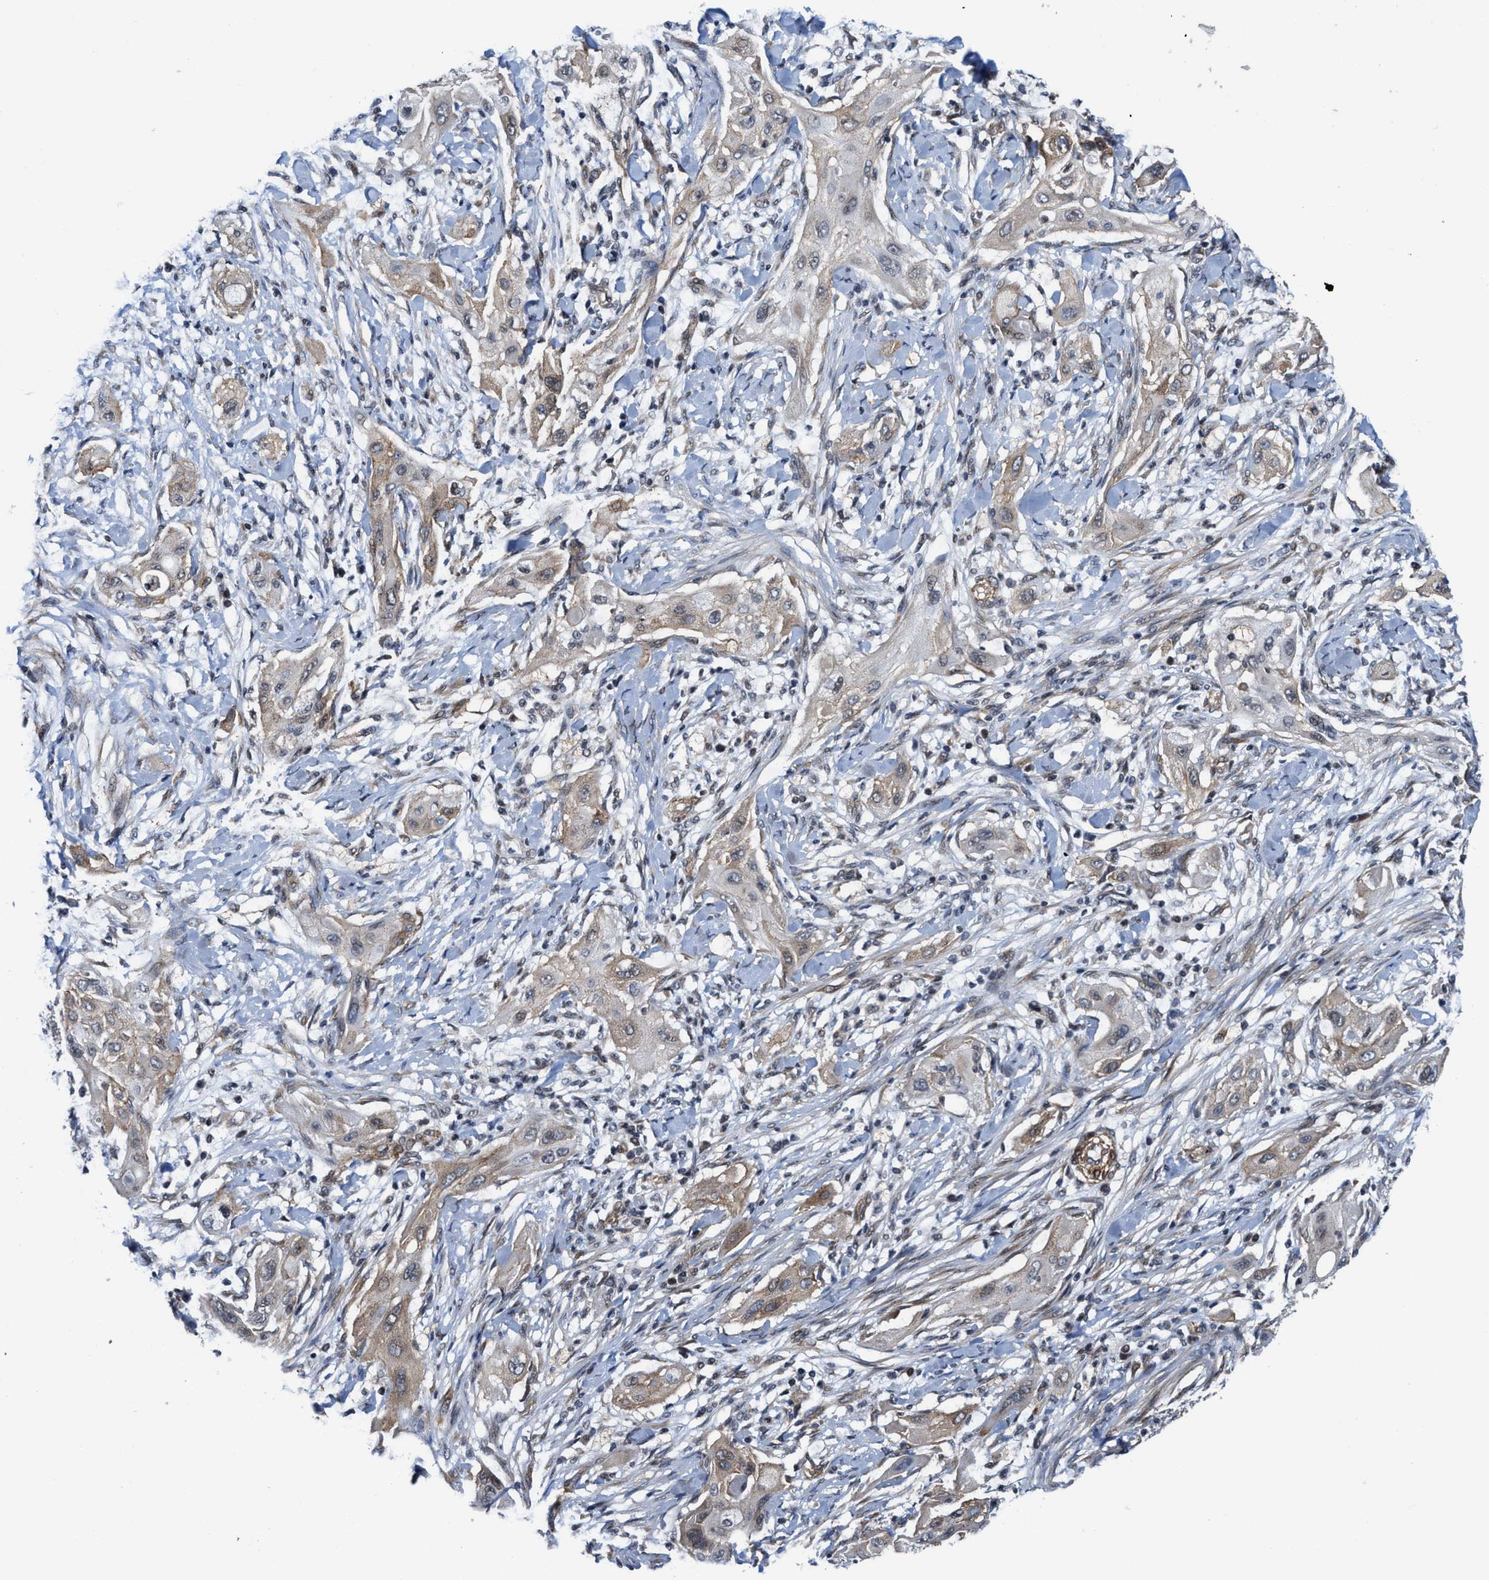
{"staining": {"intensity": "weak", "quantity": ">75%", "location": "cytoplasmic/membranous"}, "tissue": "lung cancer", "cell_type": "Tumor cells", "image_type": "cancer", "snomed": [{"axis": "morphology", "description": "Squamous cell carcinoma, NOS"}, {"axis": "topography", "description": "Lung"}], "caption": "Protein staining reveals weak cytoplasmic/membranous positivity in approximately >75% of tumor cells in squamous cell carcinoma (lung).", "gene": "TGFB1I1", "patient": {"sex": "female", "age": 47}}